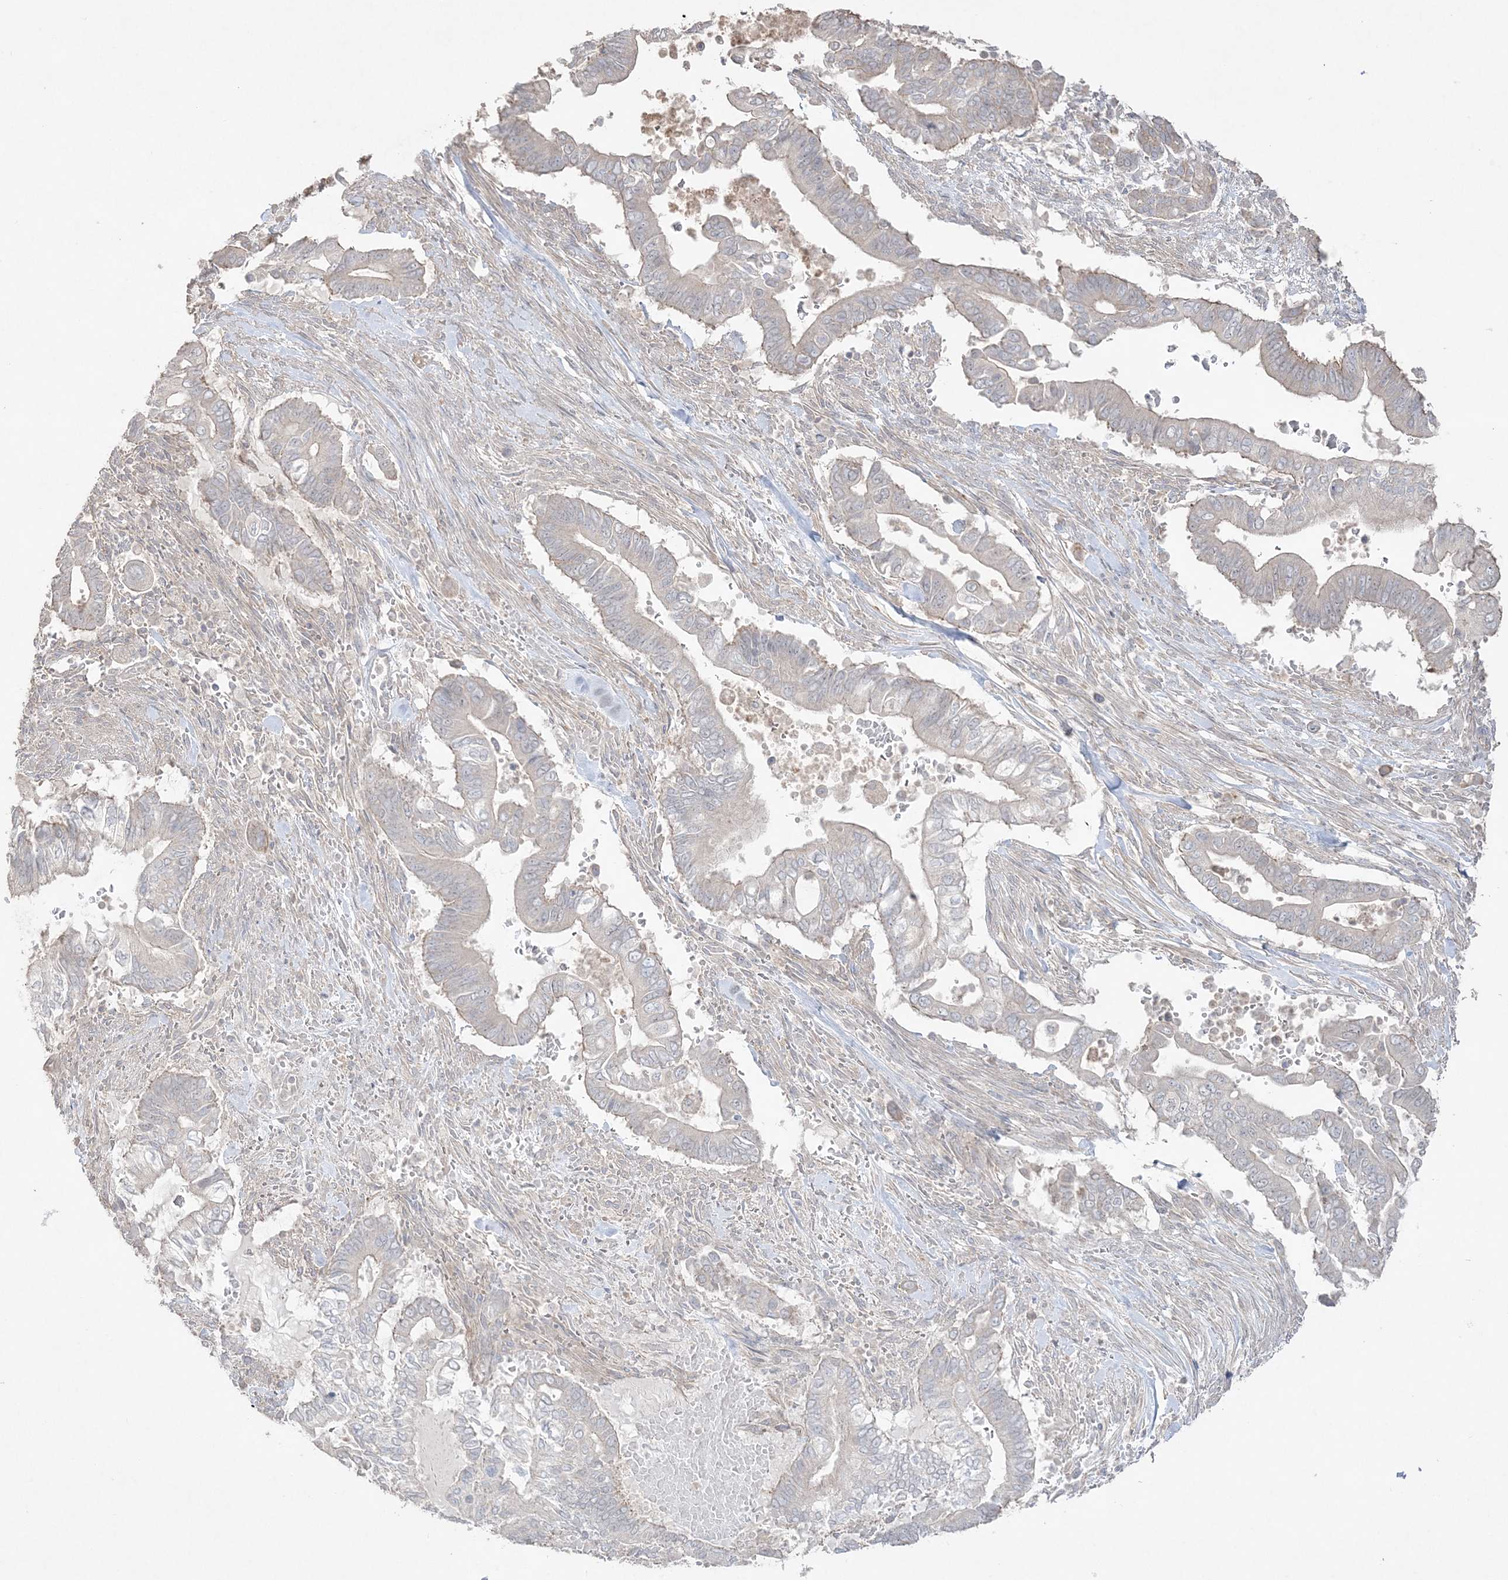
{"staining": {"intensity": "negative", "quantity": "none", "location": "none"}, "tissue": "pancreatic cancer", "cell_type": "Tumor cells", "image_type": "cancer", "snomed": [{"axis": "morphology", "description": "Adenocarcinoma, NOS"}, {"axis": "topography", "description": "Pancreas"}], "caption": "Tumor cells are negative for brown protein staining in pancreatic cancer.", "gene": "SH3BP4", "patient": {"sex": "male", "age": 68}}